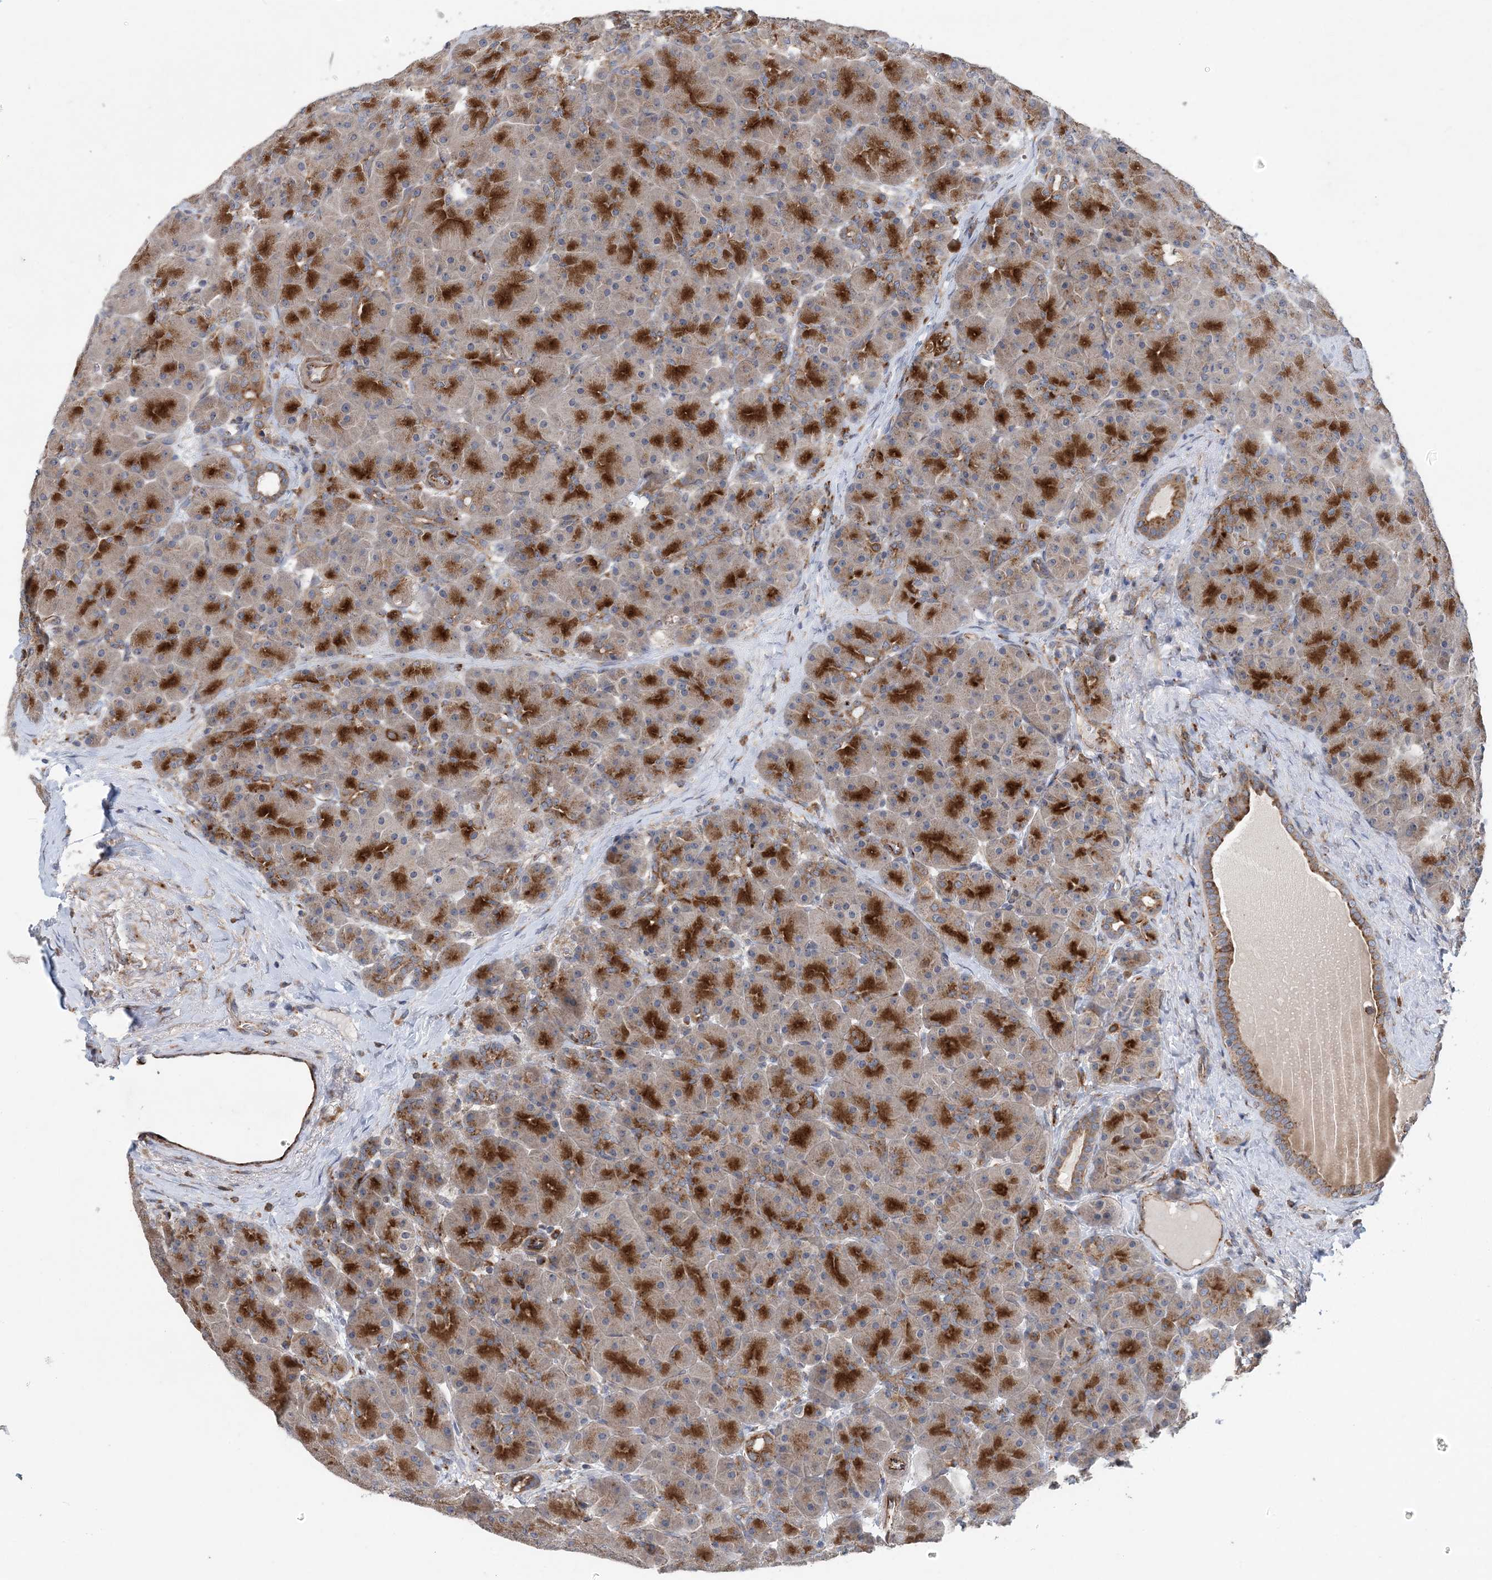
{"staining": {"intensity": "strong", "quantity": "25%-75%", "location": "cytoplasmic/membranous"}, "tissue": "pancreas", "cell_type": "Exocrine glandular cells", "image_type": "normal", "snomed": [{"axis": "morphology", "description": "Normal tissue, NOS"}, {"axis": "topography", "description": "Pancreas"}], "caption": "A high amount of strong cytoplasmic/membranous positivity is seen in approximately 25%-75% of exocrine glandular cells in unremarkable pancreas.", "gene": "PTTG1IP", "patient": {"sex": "male", "age": 66}}